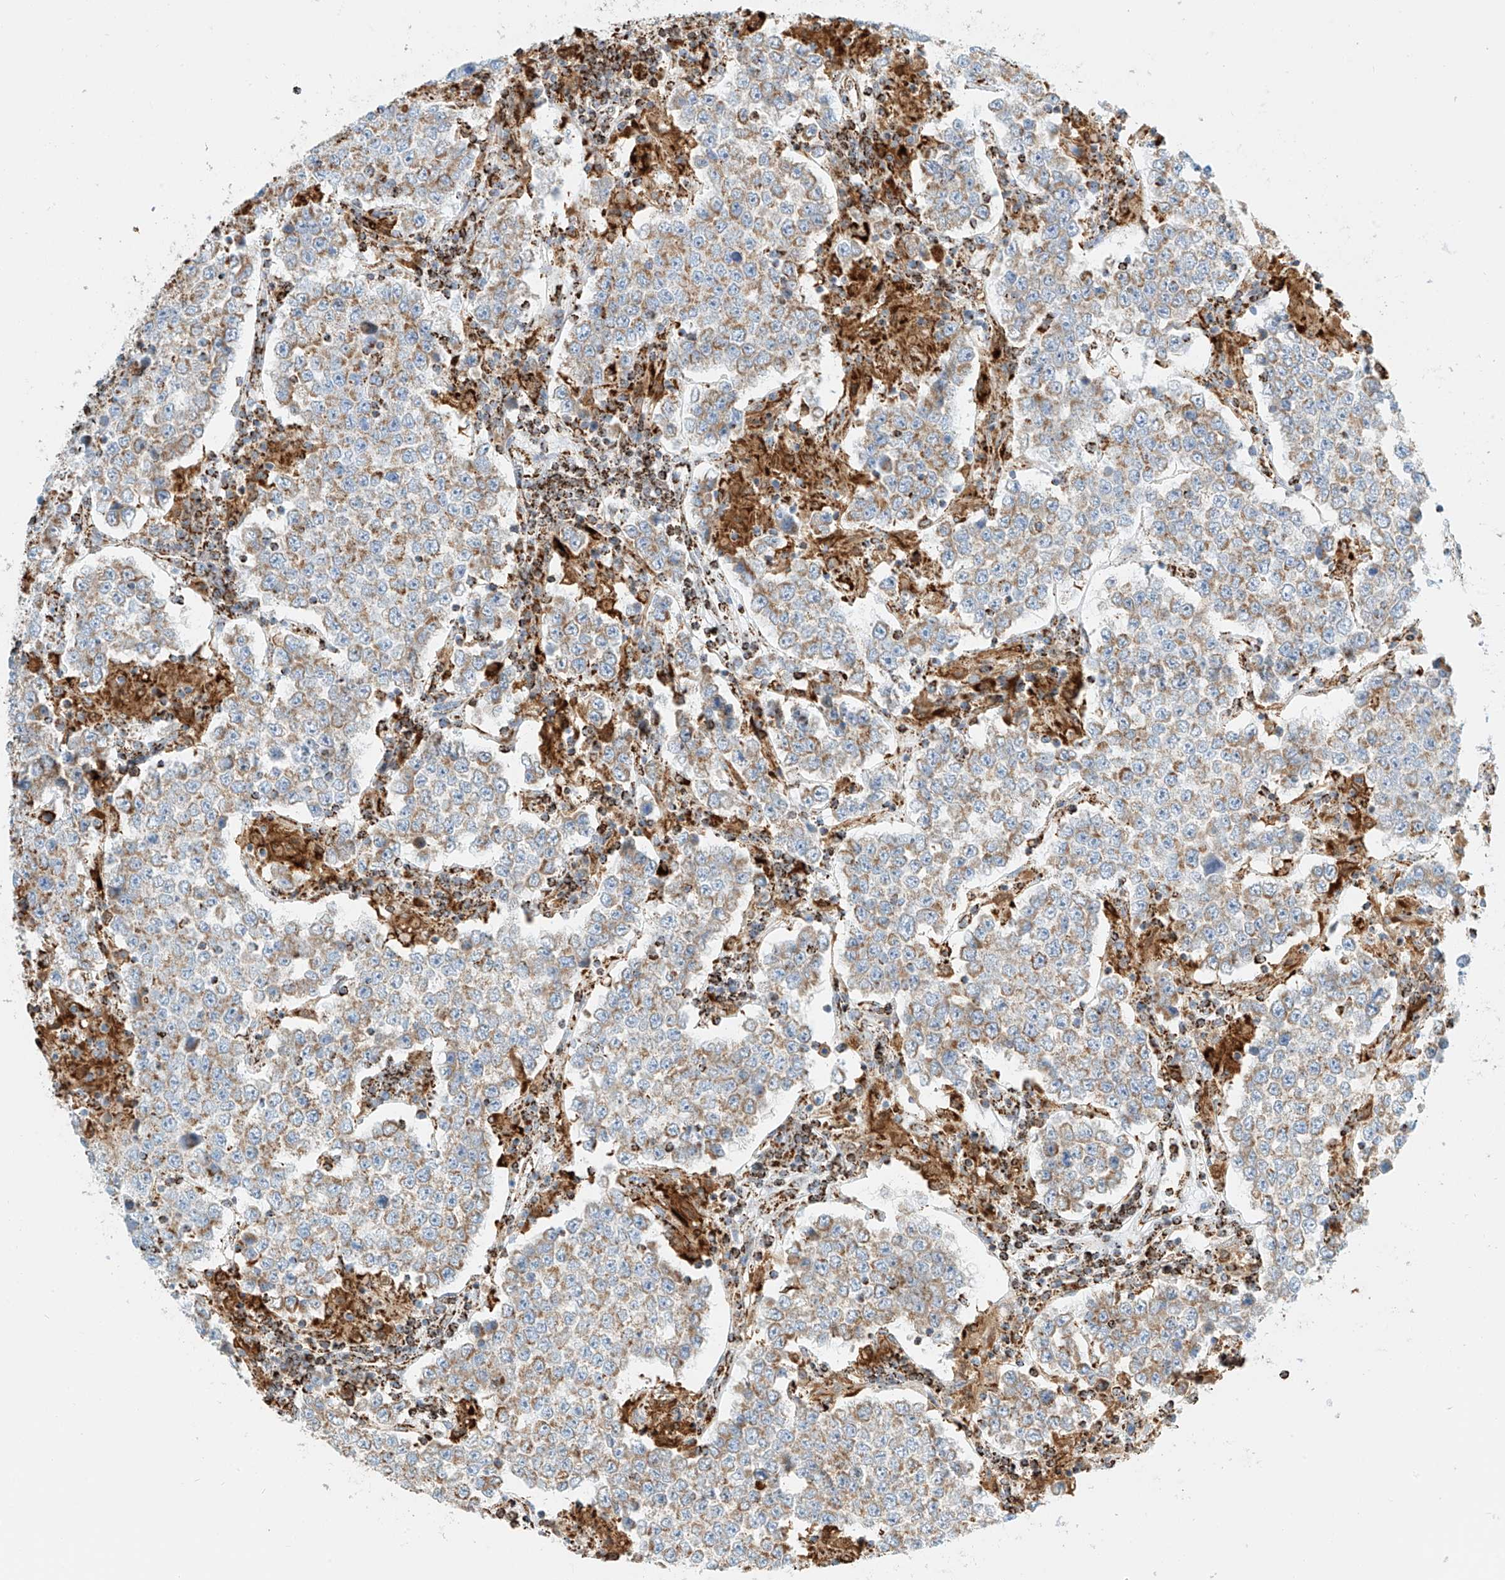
{"staining": {"intensity": "weak", "quantity": ">75%", "location": "cytoplasmic/membranous"}, "tissue": "testis cancer", "cell_type": "Tumor cells", "image_type": "cancer", "snomed": [{"axis": "morphology", "description": "Normal tissue, NOS"}, {"axis": "morphology", "description": "Urothelial carcinoma, High grade"}, {"axis": "morphology", "description": "Seminoma, NOS"}, {"axis": "morphology", "description": "Carcinoma, Embryonal, NOS"}, {"axis": "topography", "description": "Urinary bladder"}, {"axis": "topography", "description": "Testis"}], "caption": "Brown immunohistochemical staining in human testis cancer demonstrates weak cytoplasmic/membranous staining in about >75% of tumor cells.", "gene": "PPA2", "patient": {"sex": "male", "age": 41}}